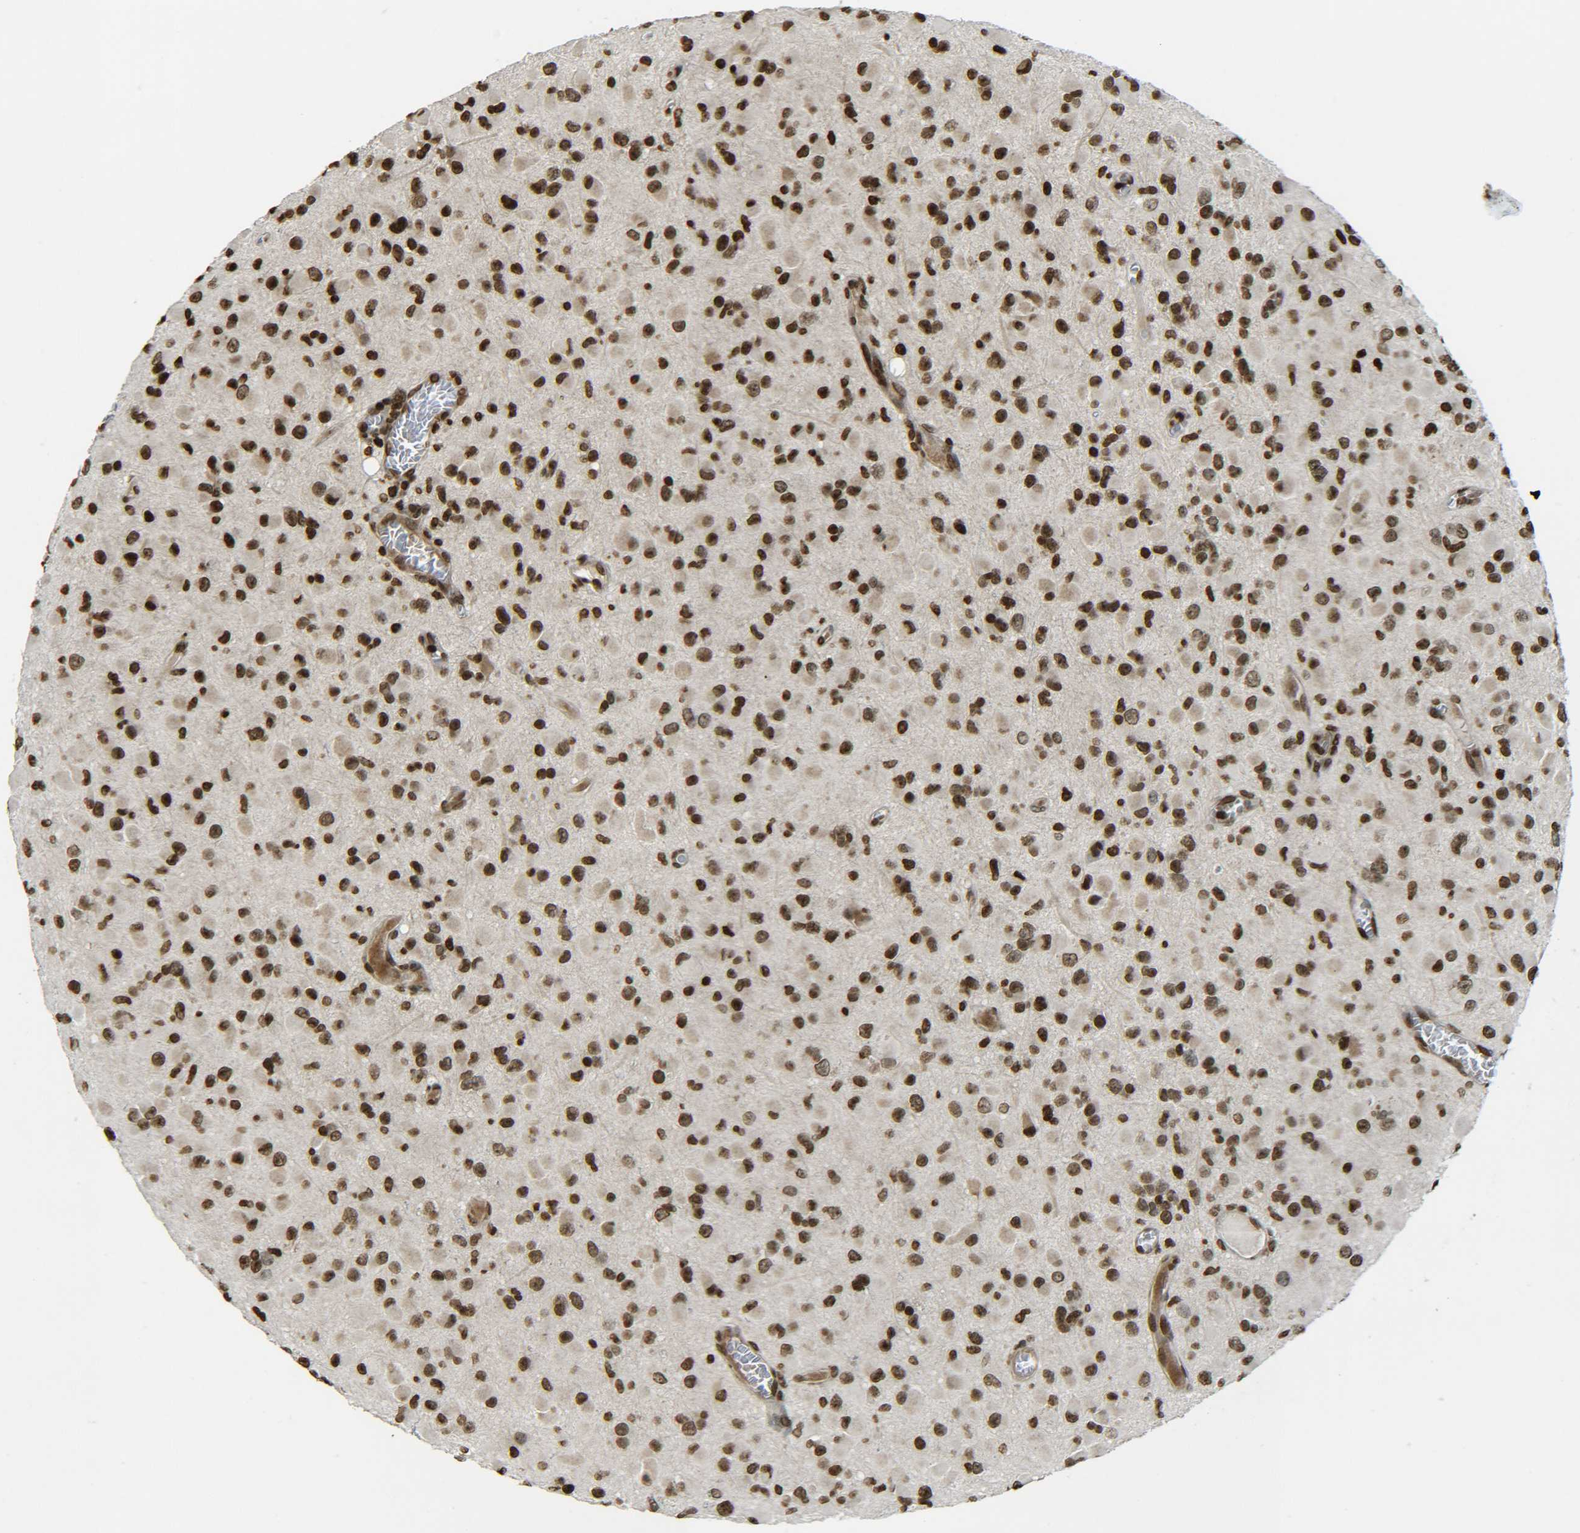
{"staining": {"intensity": "strong", "quantity": ">75%", "location": "nuclear"}, "tissue": "glioma", "cell_type": "Tumor cells", "image_type": "cancer", "snomed": [{"axis": "morphology", "description": "Glioma, malignant, Low grade"}, {"axis": "topography", "description": "Brain"}], "caption": "A histopathology image showing strong nuclear positivity in about >75% of tumor cells in glioma, as visualized by brown immunohistochemical staining.", "gene": "H4C16", "patient": {"sex": "male", "age": 42}}